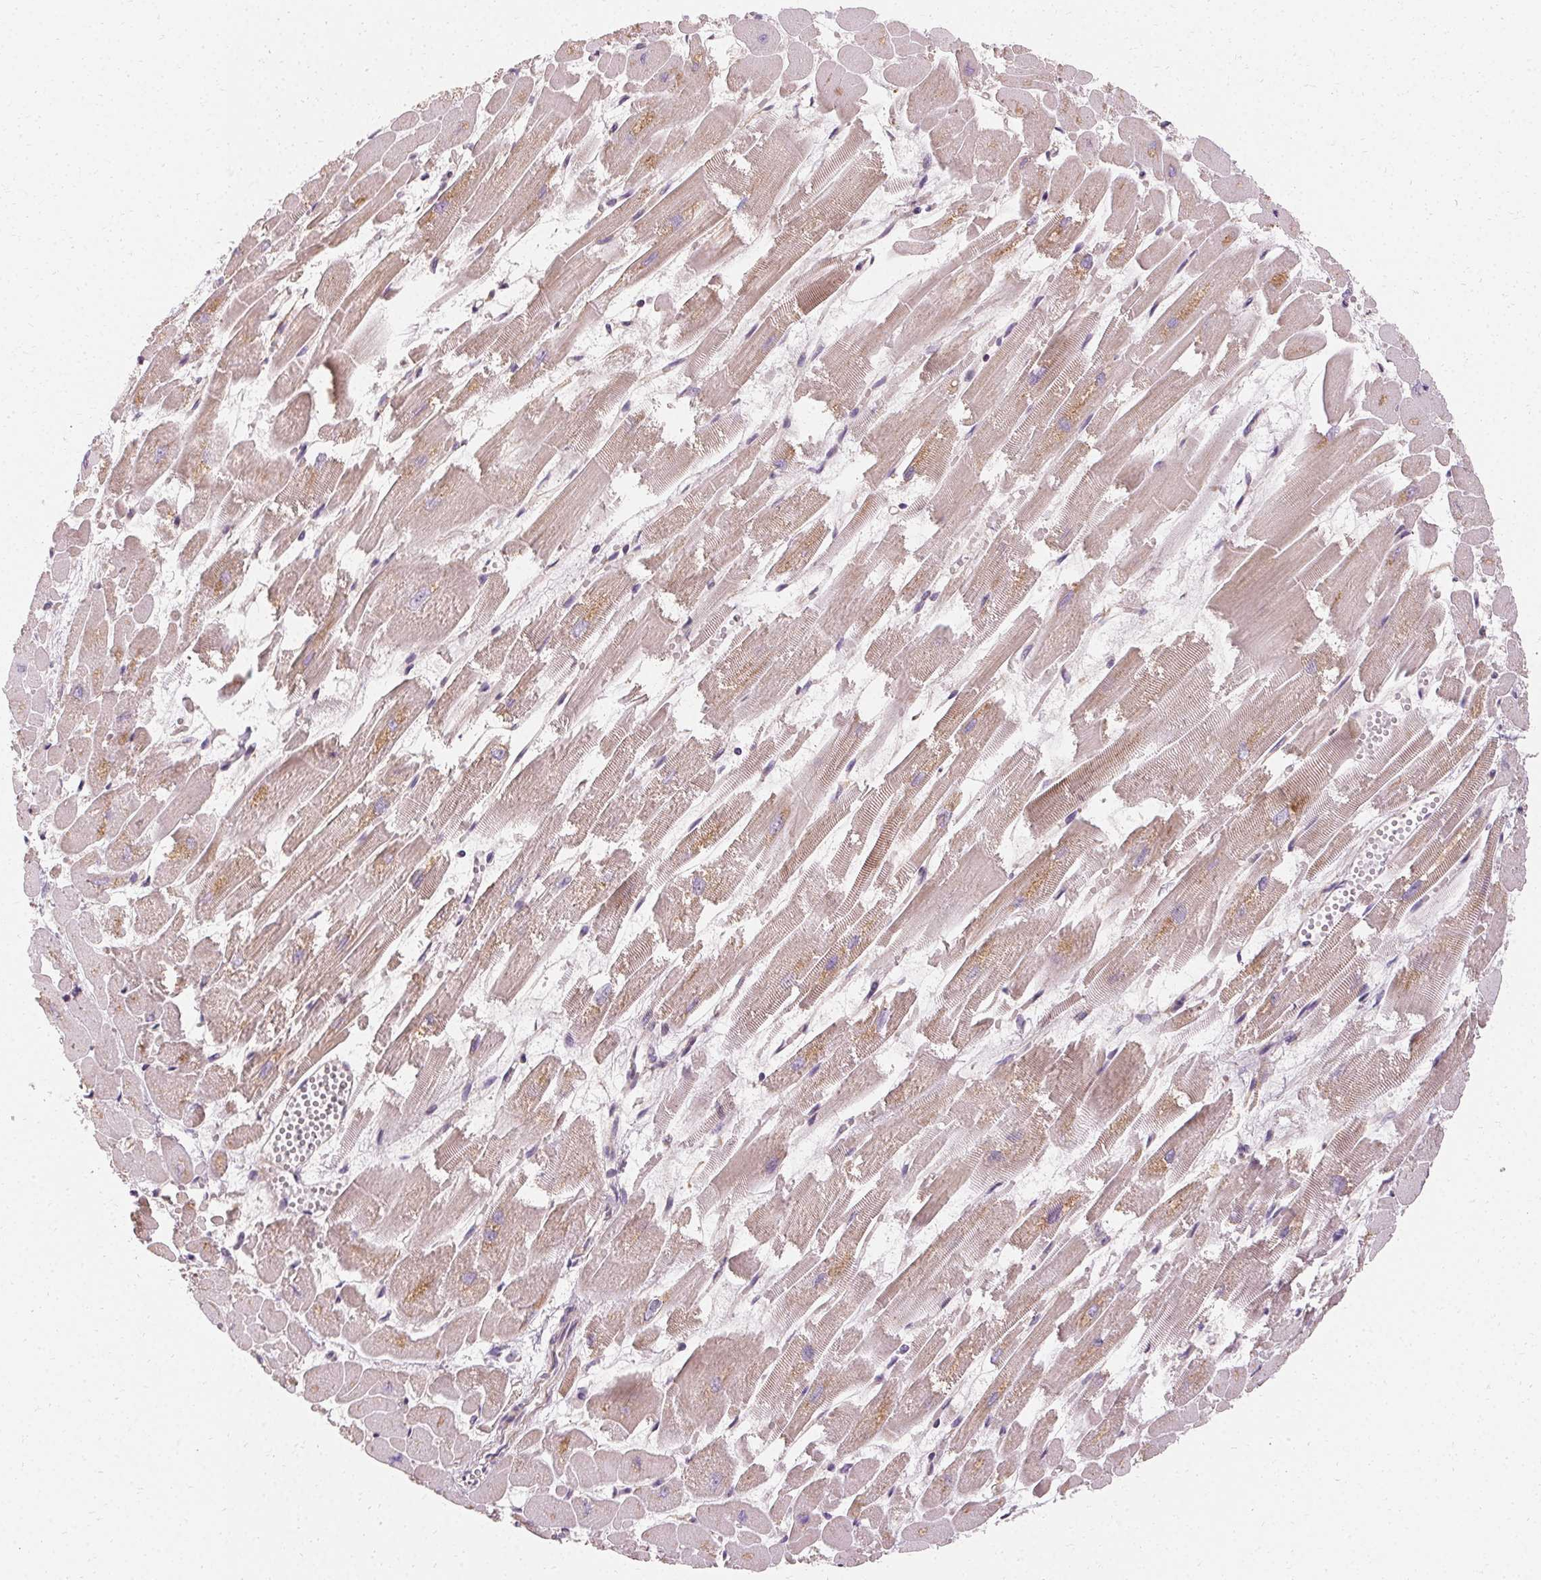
{"staining": {"intensity": "moderate", "quantity": "25%-75%", "location": "cytoplasmic/membranous"}, "tissue": "heart muscle", "cell_type": "Cardiomyocytes", "image_type": "normal", "snomed": [{"axis": "morphology", "description": "Normal tissue, NOS"}, {"axis": "topography", "description": "Heart"}], "caption": "IHC image of unremarkable human heart muscle stained for a protein (brown), which shows medium levels of moderate cytoplasmic/membranous expression in about 25%-75% of cardiomyocytes.", "gene": "APLP1", "patient": {"sex": "female", "age": 52}}